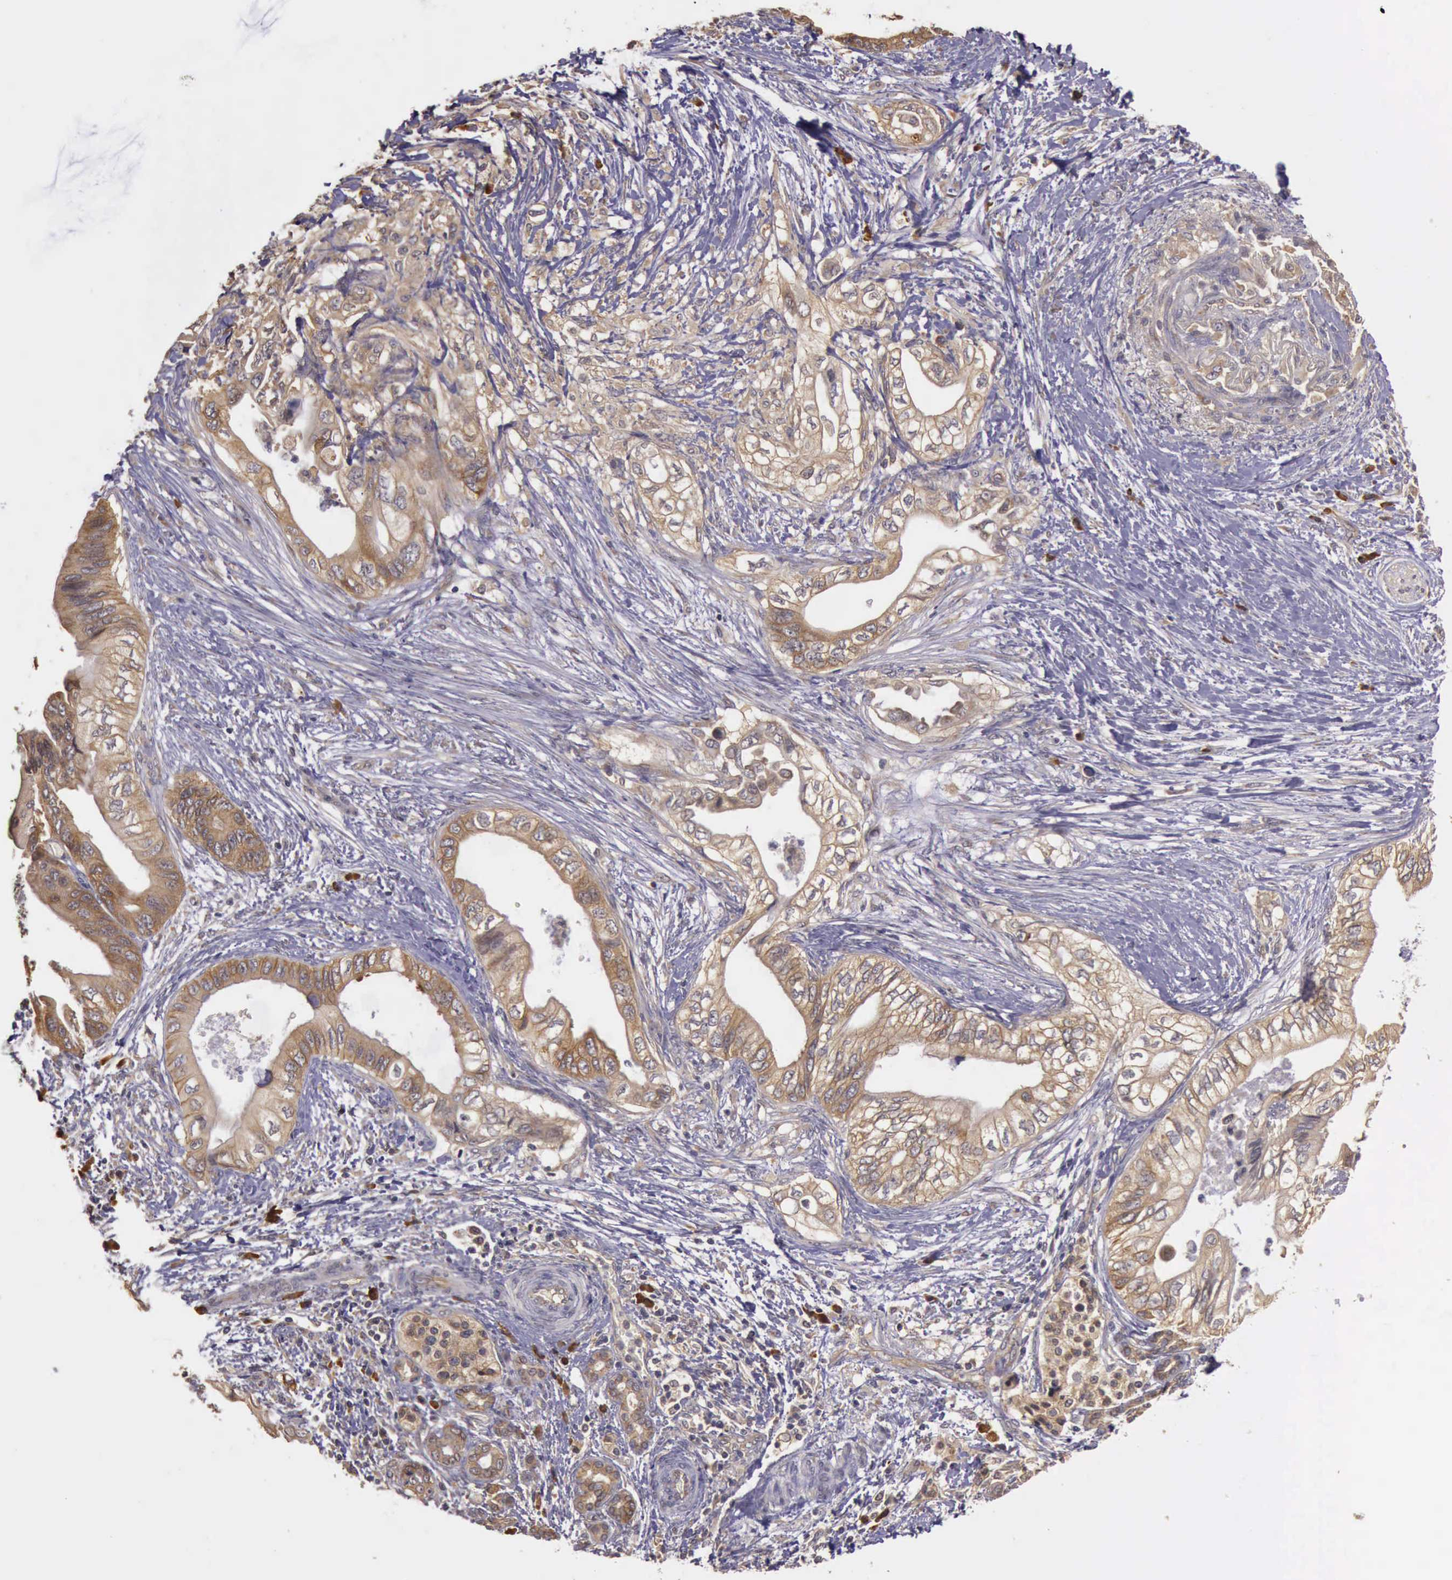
{"staining": {"intensity": "moderate", "quantity": ">75%", "location": "cytoplasmic/membranous"}, "tissue": "pancreatic cancer", "cell_type": "Tumor cells", "image_type": "cancer", "snomed": [{"axis": "morphology", "description": "Adenocarcinoma, NOS"}, {"axis": "topography", "description": "Pancreas"}], "caption": "A brown stain highlights moderate cytoplasmic/membranous staining of a protein in adenocarcinoma (pancreatic) tumor cells. (Stains: DAB (3,3'-diaminobenzidine) in brown, nuclei in blue, Microscopy: brightfield microscopy at high magnification).", "gene": "EIF5", "patient": {"sex": "female", "age": 66}}